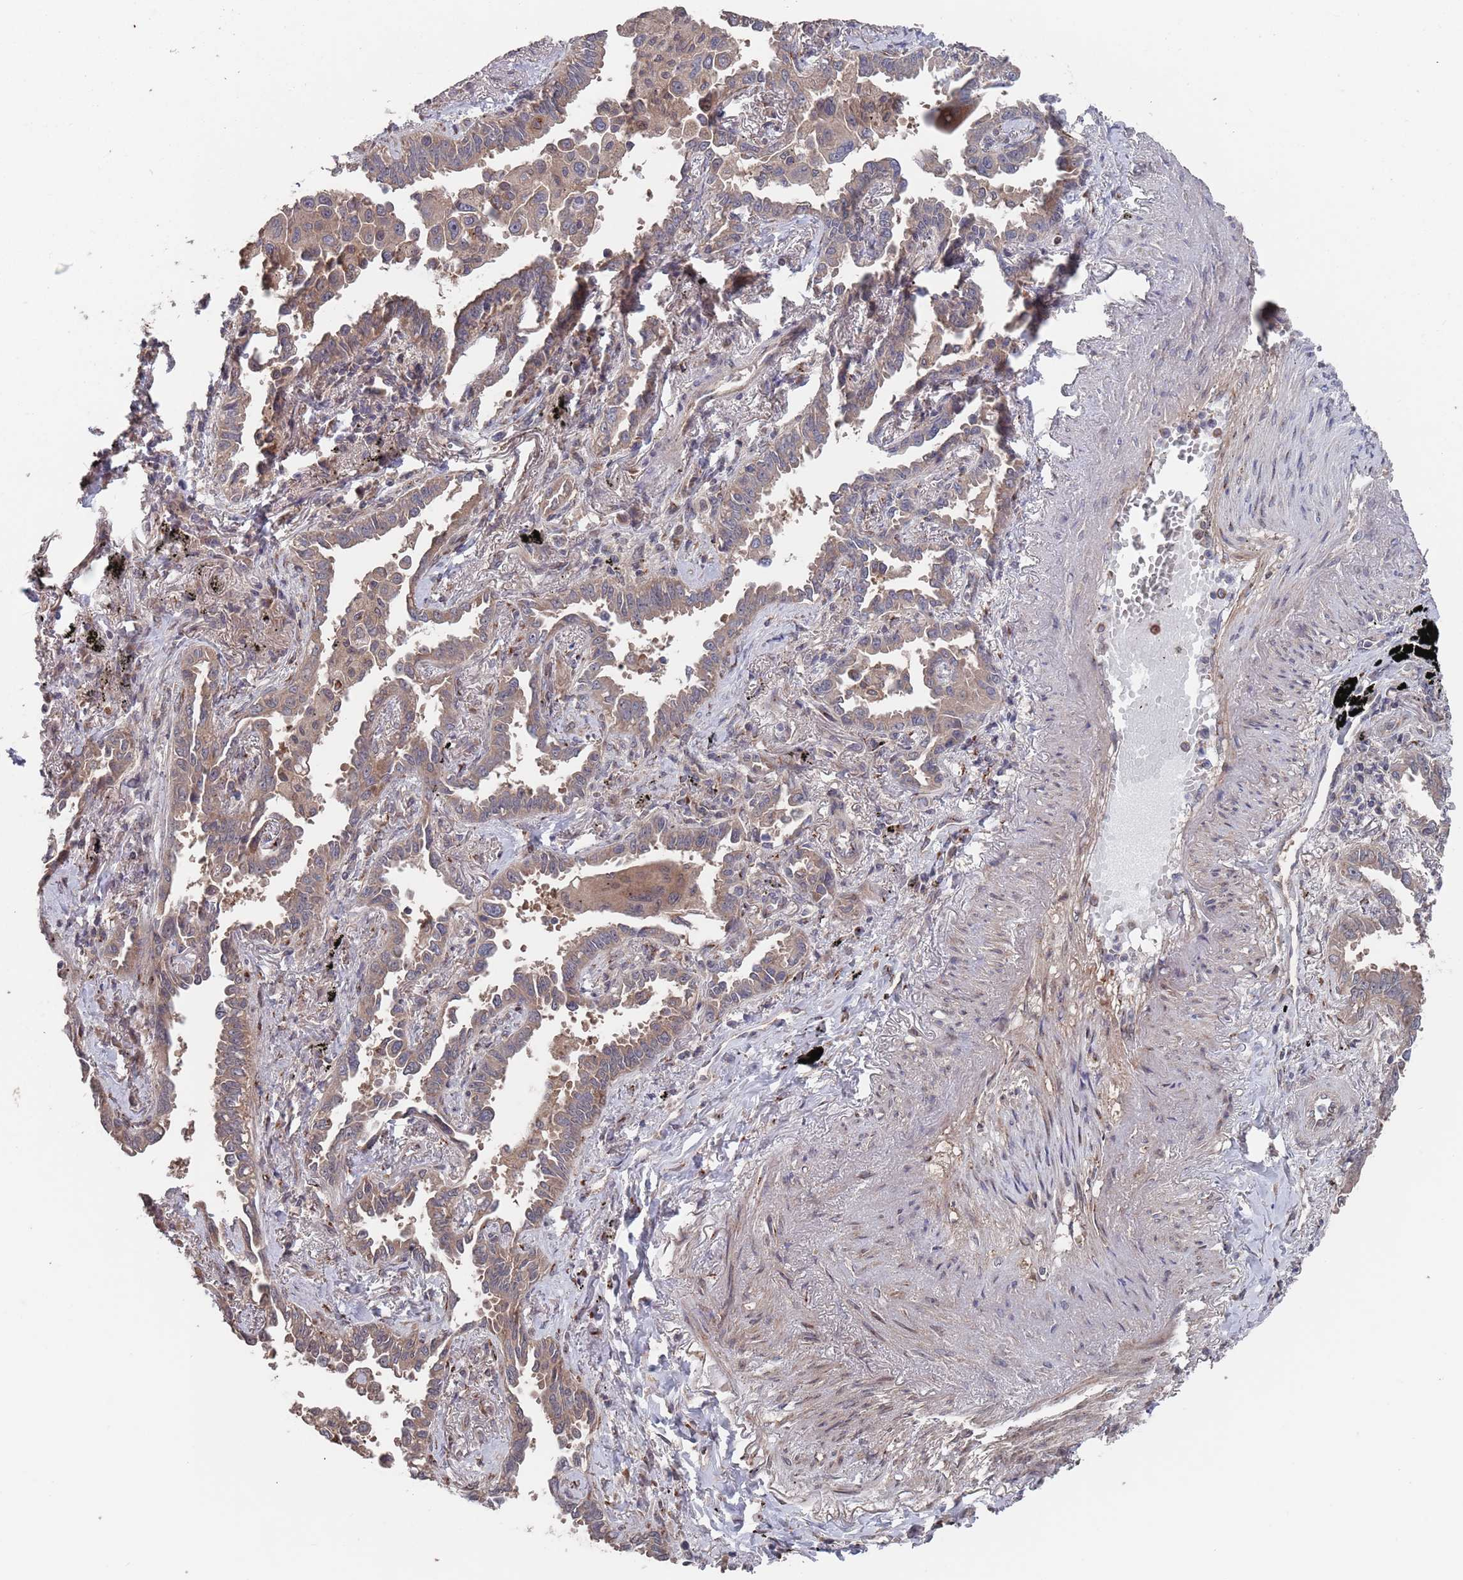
{"staining": {"intensity": "weak", "quantity": ">75%", "location": "cytoplasmic/membranous"}, "tissue": "lung cancer", "cell_type": "Tumor cells", "image_type": "cancer", "snomed": [{"axis": "morphology", "description": "Adenocarcinoma, NOS"}, {"axis": "topography", "description": "Lung"}], "caption": "A low amount of weak cytoplasmic/membranous expression is seen in about >75% of tumor cells in adenocarcinoma (lung) tissue.", "gene": "UNC45A", "patient": {"sex": "male", "age": 67}}